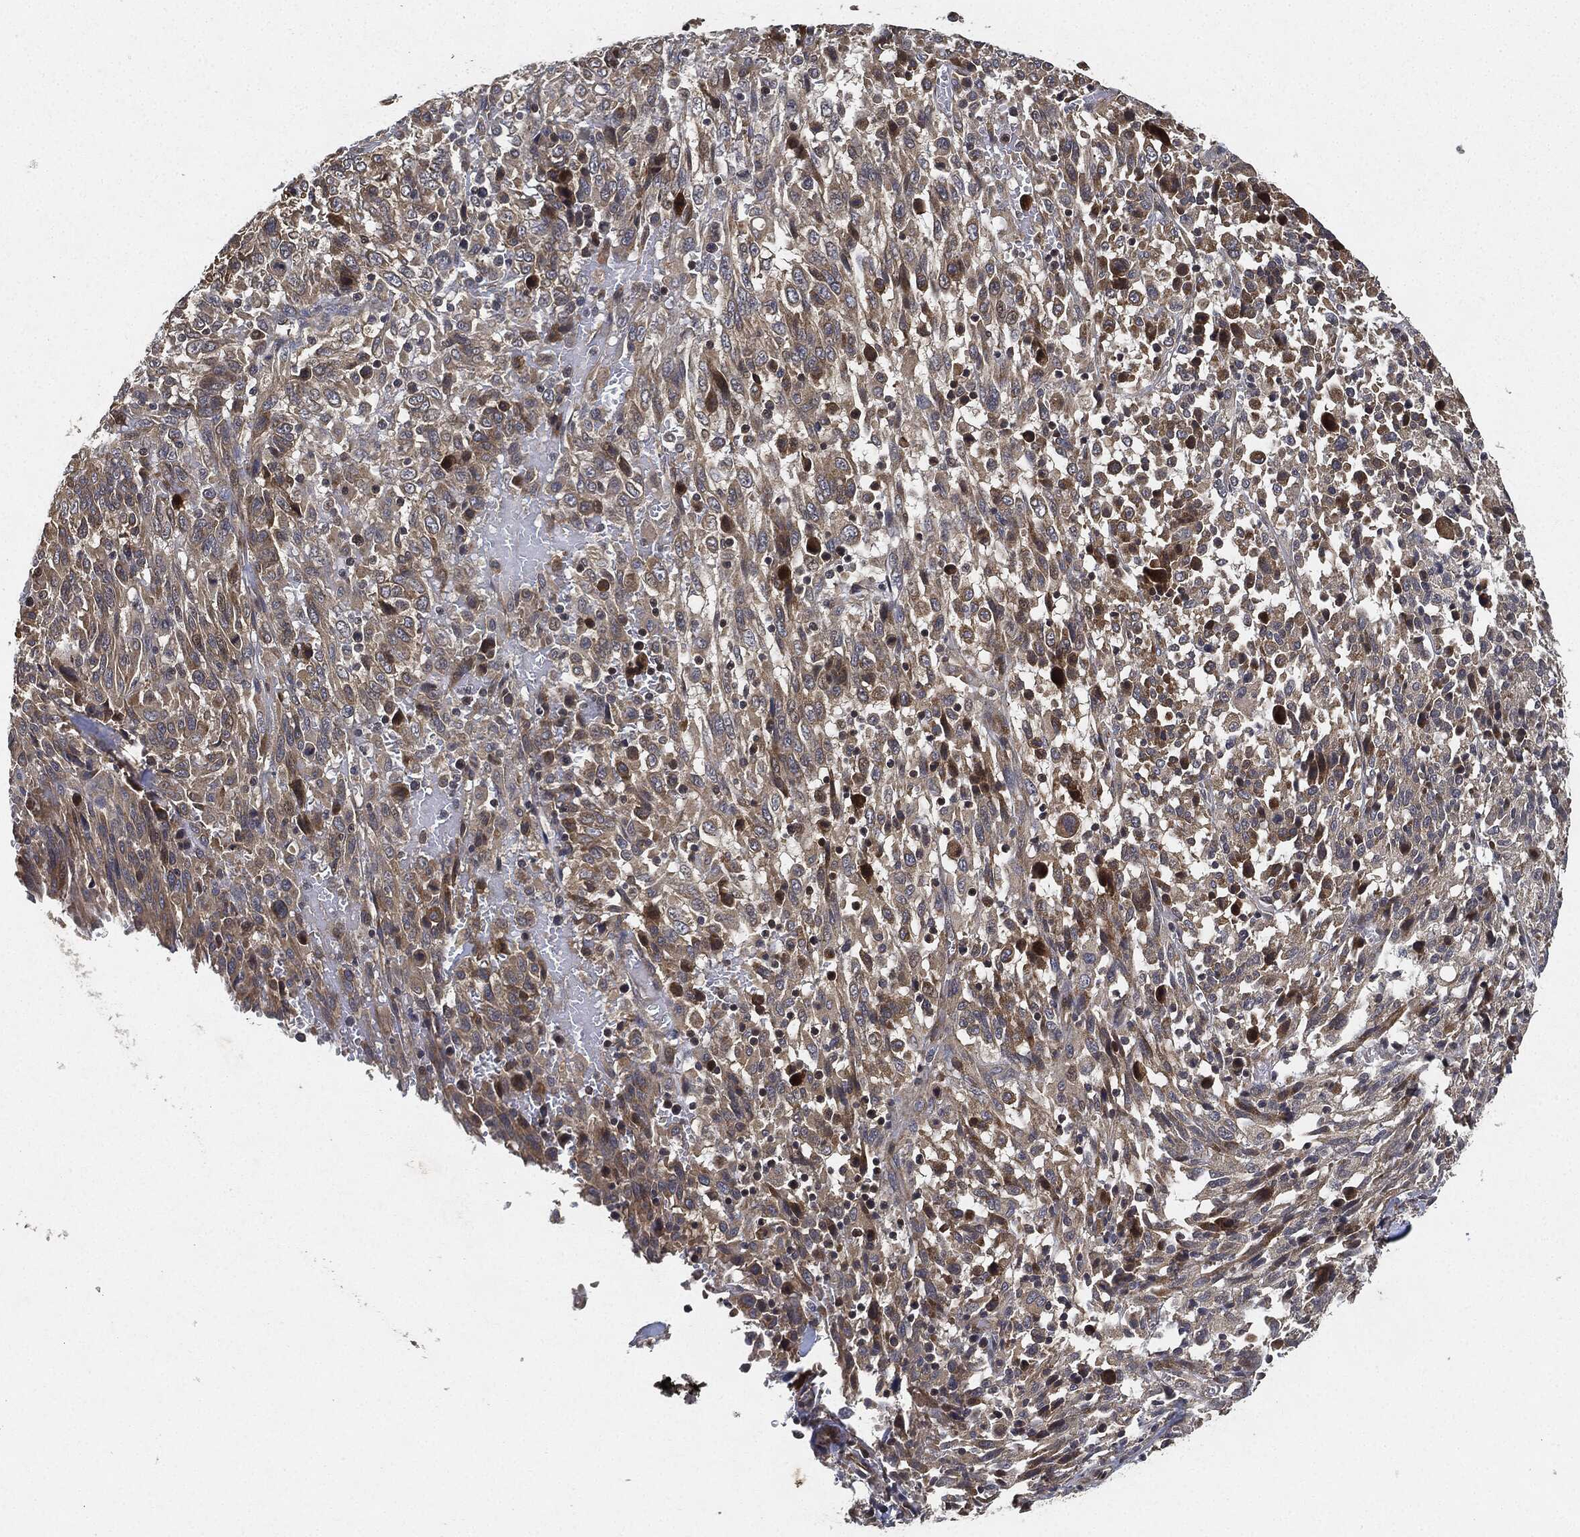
{"staining": {"intensity": "moderate", "quantity": "<25%", "location": "cytoplasmic/membranous"}, "tissue": "melanoma", "cell_type": "Tumor cells", "image_type": "cancer", "snomed": [{"axis": "morphology", "description": "Malignant melanoma, NOS"}, {"axis": "topography", "description": "Skin"}], "caption": "Immunohistochemistry (IHC) (DAB) staining of human malignant melanoma demonstrates moderate cytoplasmic/membranous protein staining in about <25% of tumor cells.", "gene": "MLST8", "patient": {"sex": "female", "age": 91}}